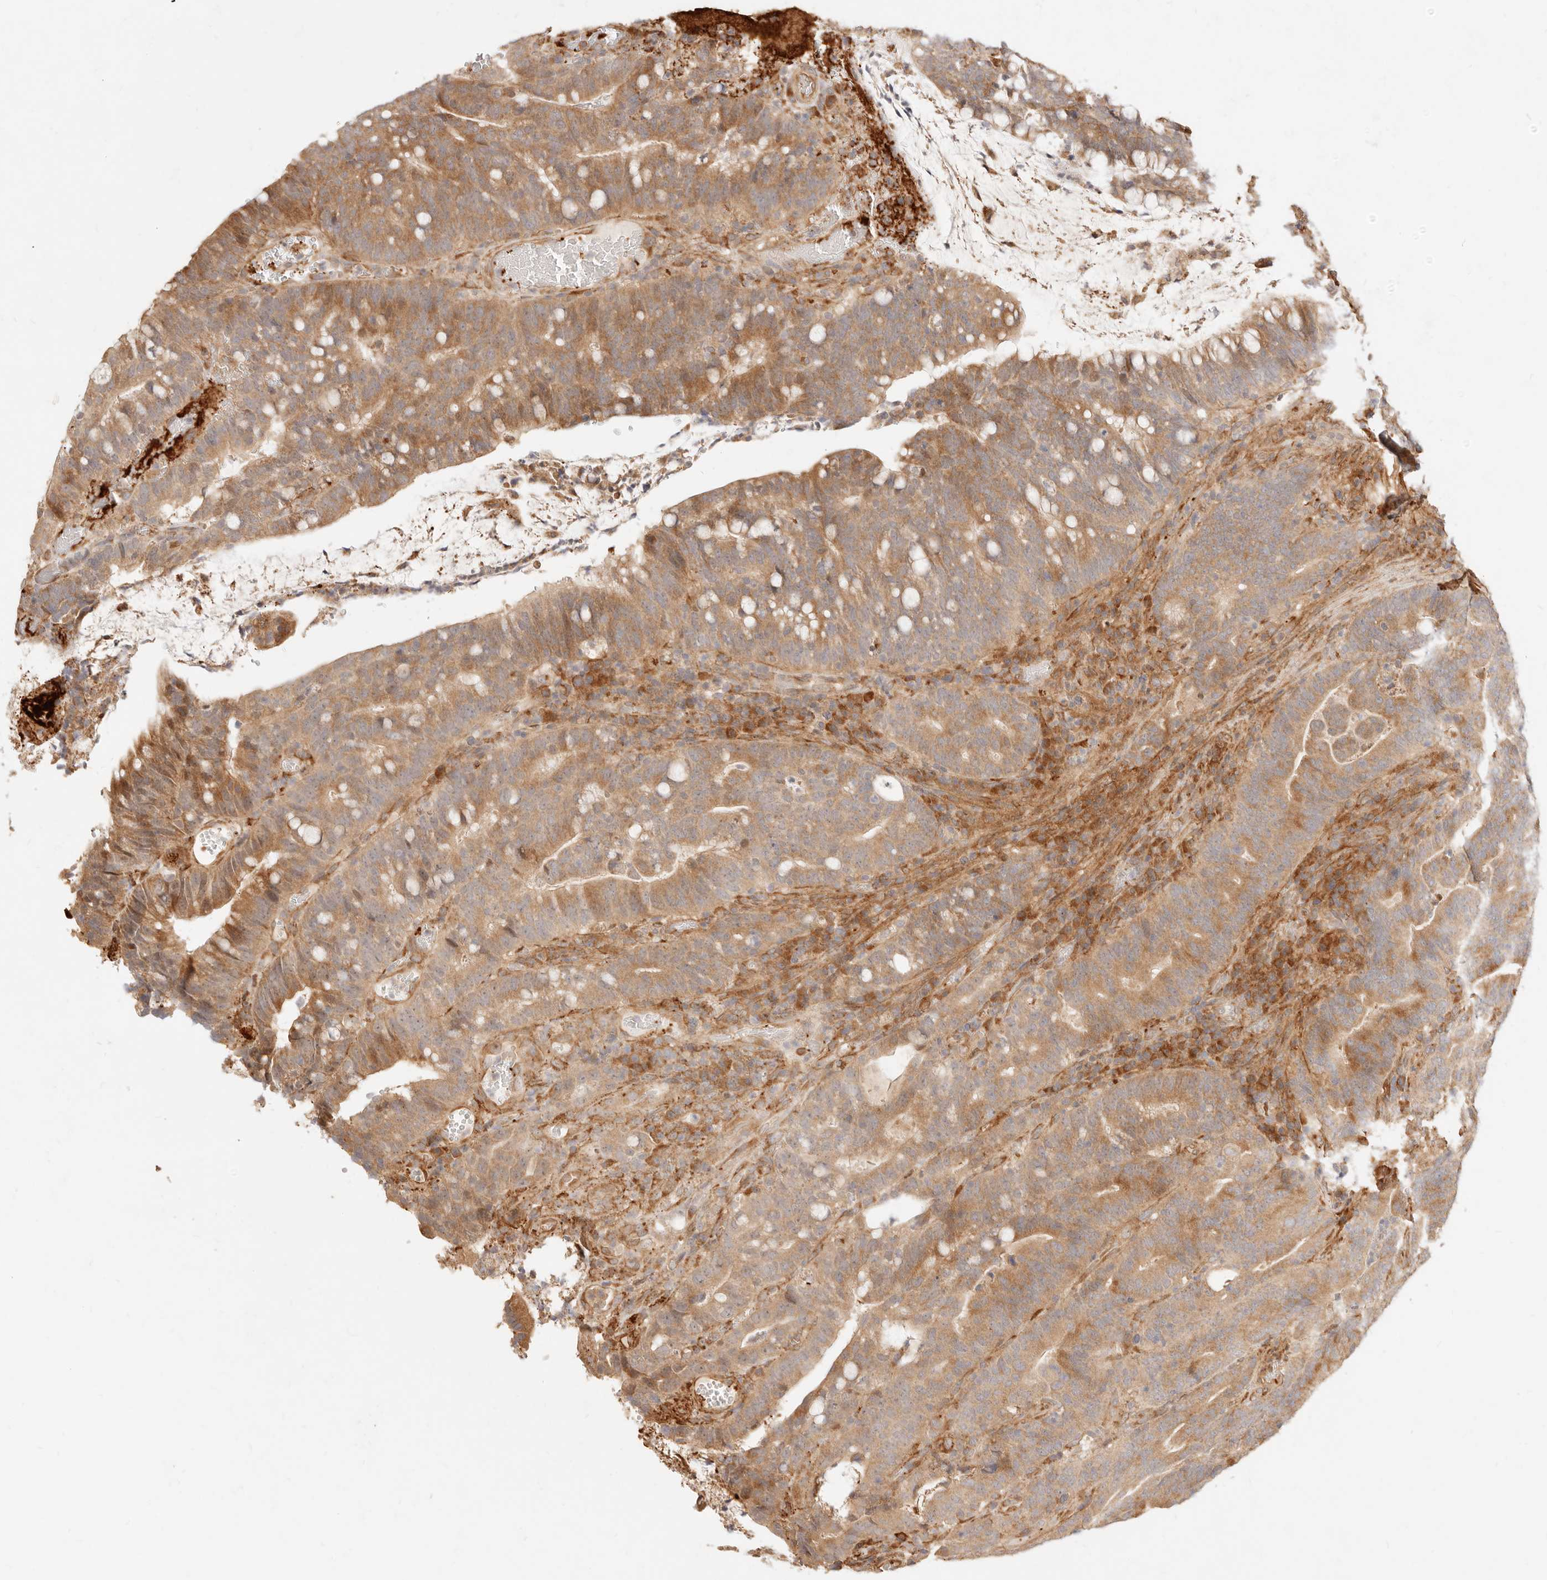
{"staining": {"intensity": "moderate", "quantity": ">75%", "location": "cytoplasmic/membranous"}, "tissue": "colorectal cancer", "cell_type": "Tumor cells", "image_type": "cancer", "snomed": [{"axis": "morphology", "description": "Adenocarcinoma, NOS"}, {"axis": "topography", "description": "Colon"}], "caption": "A micrograph of human colorectal cancer stained for a protein reveals moderate cytoplasmic/membranous brown staining in tumor cells.", "gene": "UBXN10", "patient": {"sex": "female", "age": 66}}